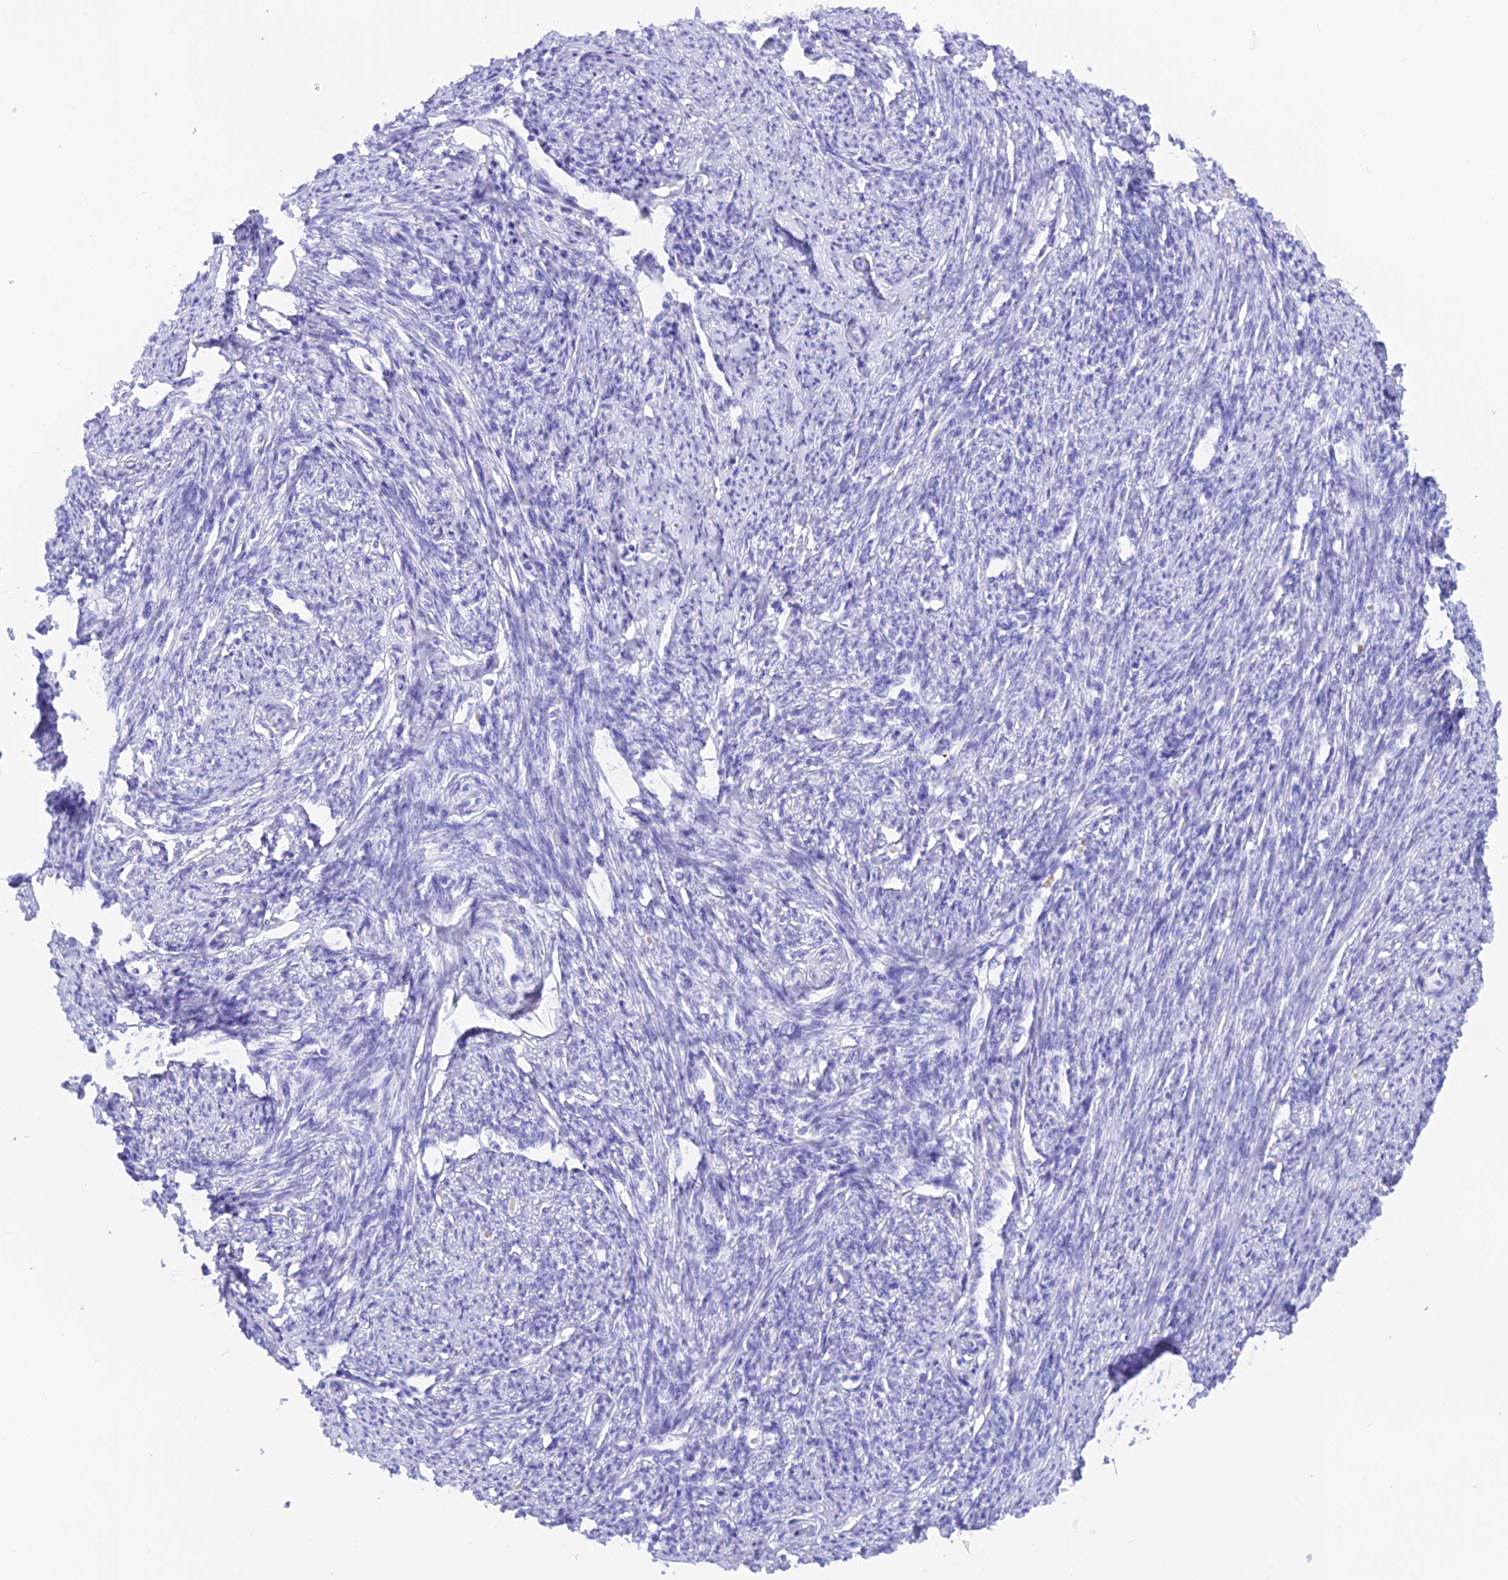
{"staining": {"intensity": "negative", "quantity": "none", "location": "none"}, "tissue": "smooth muscle", "cell_type": "Smooth muscle cells", "image_type": "normal", "snomed": [{"axis": "morphology", "description": "Normal tissue, NOS"}, {"axis": "topography", "description": "Smooth muscle"}, {"axis": "topography", "description": "Uterus"}], "caption": "Photomicrograph shows no protein staining in smooth muscle cells of benign smooth muscle.", "gene": "GLYATL1B", "patient": {"sex": "female", "age": 59}}